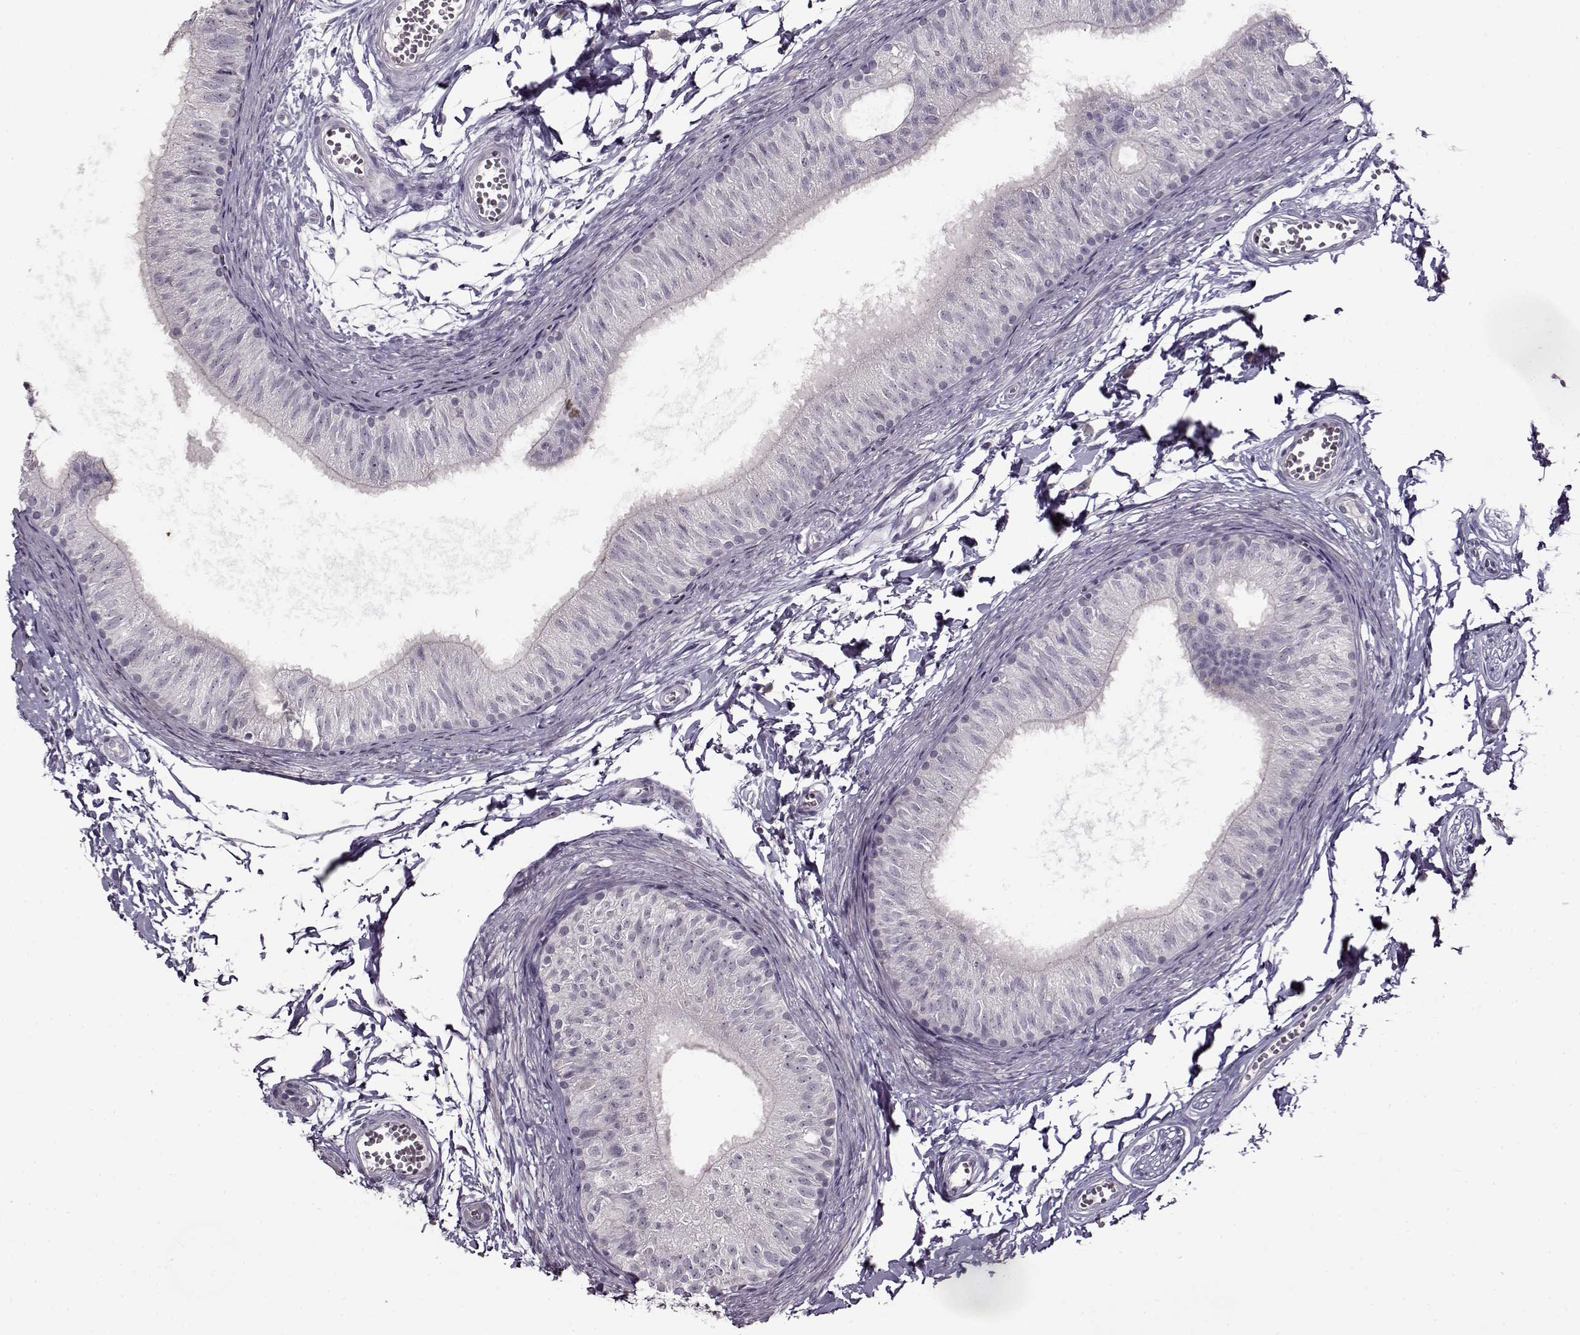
{"staining": {"intensity": "negative", "quantity": "none", "location": "none"}, "tissue": "epididymis", "cell_type": "Glandular cells", "image_type": "normal", "snomed": [{"axis": "morphology", "description": "Normal tissue, NOS"}, {"axis": "topography", "description": "Epididymis"}], "caption": "Glandular cells are negative for protein expression in normal human epididymis.", "gene": "FSHB", "patient": {"sex": "male", "age": 22}}